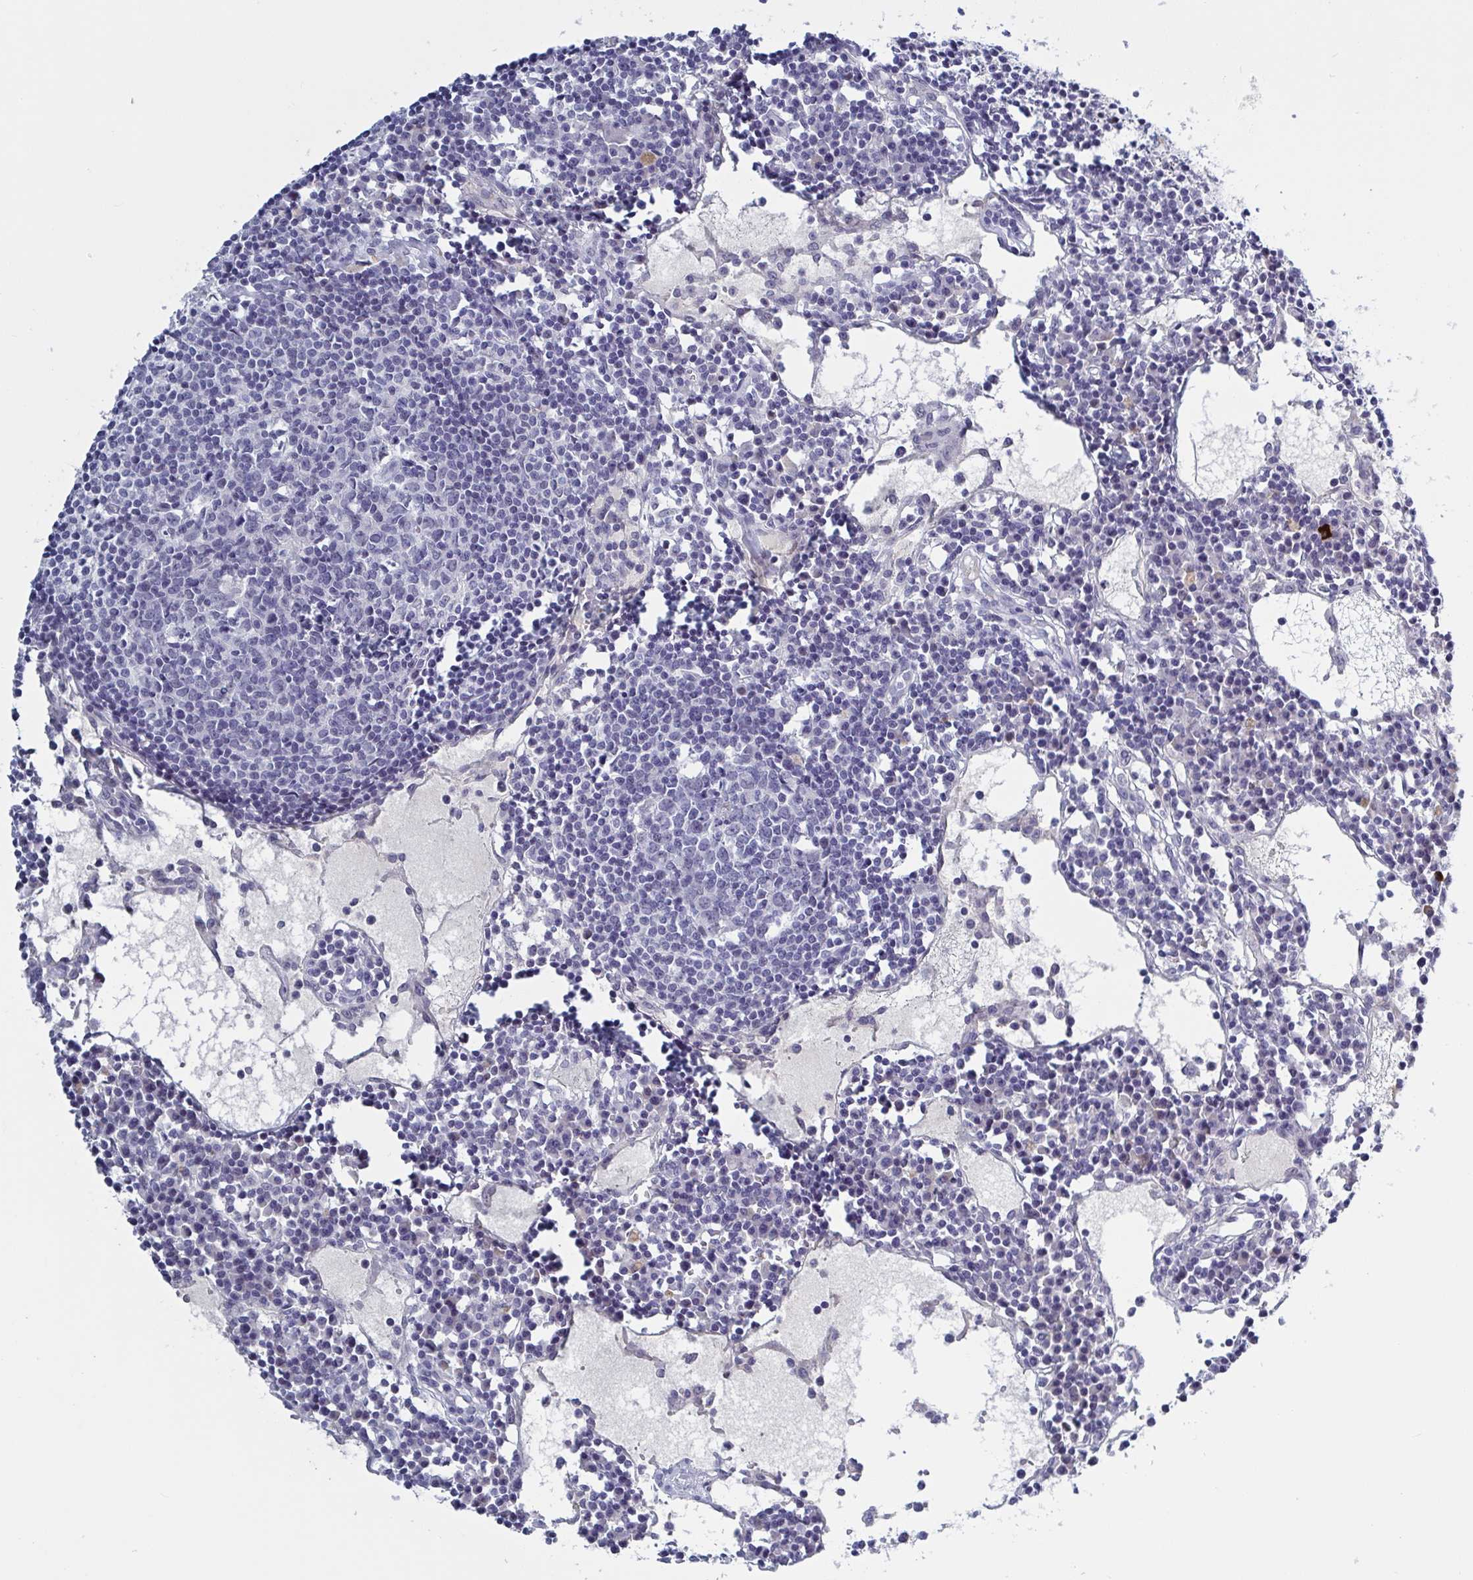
{"staining": {"intensity": "negative", "quantity": "none", "location": "none"}, "tissue": "lymph node", "cell_type": "Germinal center cells", "image_type": "normal", "snomed": [{"axis": "morphology", "description": "Normal tissue, NOS"}, {"axis": "topography", "description": "Lymph node"}], "caption": "Immunohistochemical staining of unremarkable human lymph node exhibits no significant expression in germinal center cells.", "gene": "KDM4D", "patient": {"sex": "female", "age": 78}}